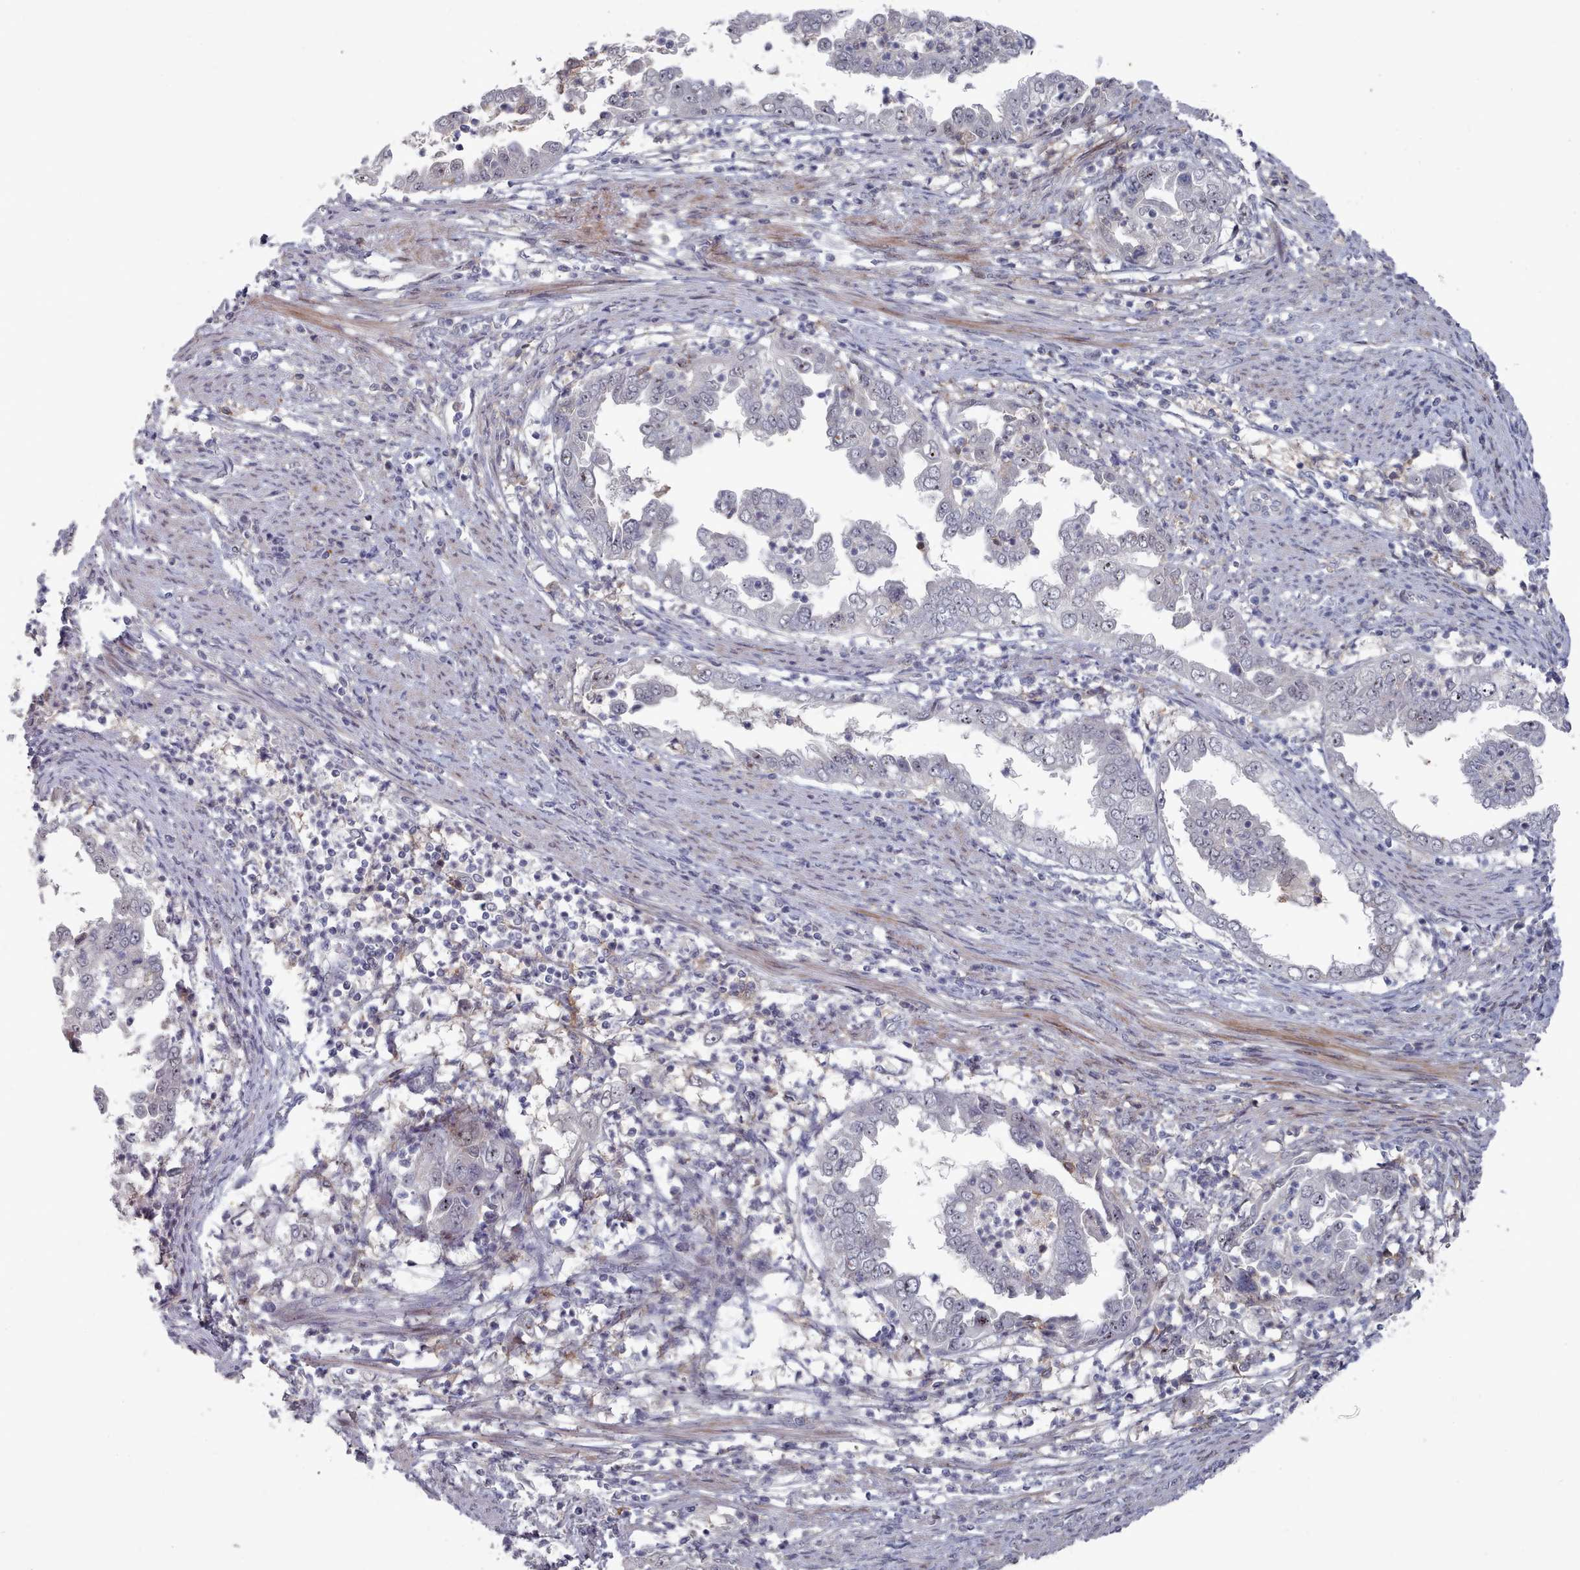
{"staining": {"intensity": "negative", "quantity": "none", "location": "none"}, "tissue": "endometrial cancer", "cell_type": "Tumor cells", "image_type": "cancer", "snomed": [{"axis": "morphology", "description": "Adenocarcinoma, NOS"}, {"axis": "topography", "description": "Endometrium"}], "caption": "Histopathology image shows no significant protein positivity in tumor cells of endometrial adenocarcinoma.", "gene": "COL8A2", "patient": {"sex": "female", "age": 85}}